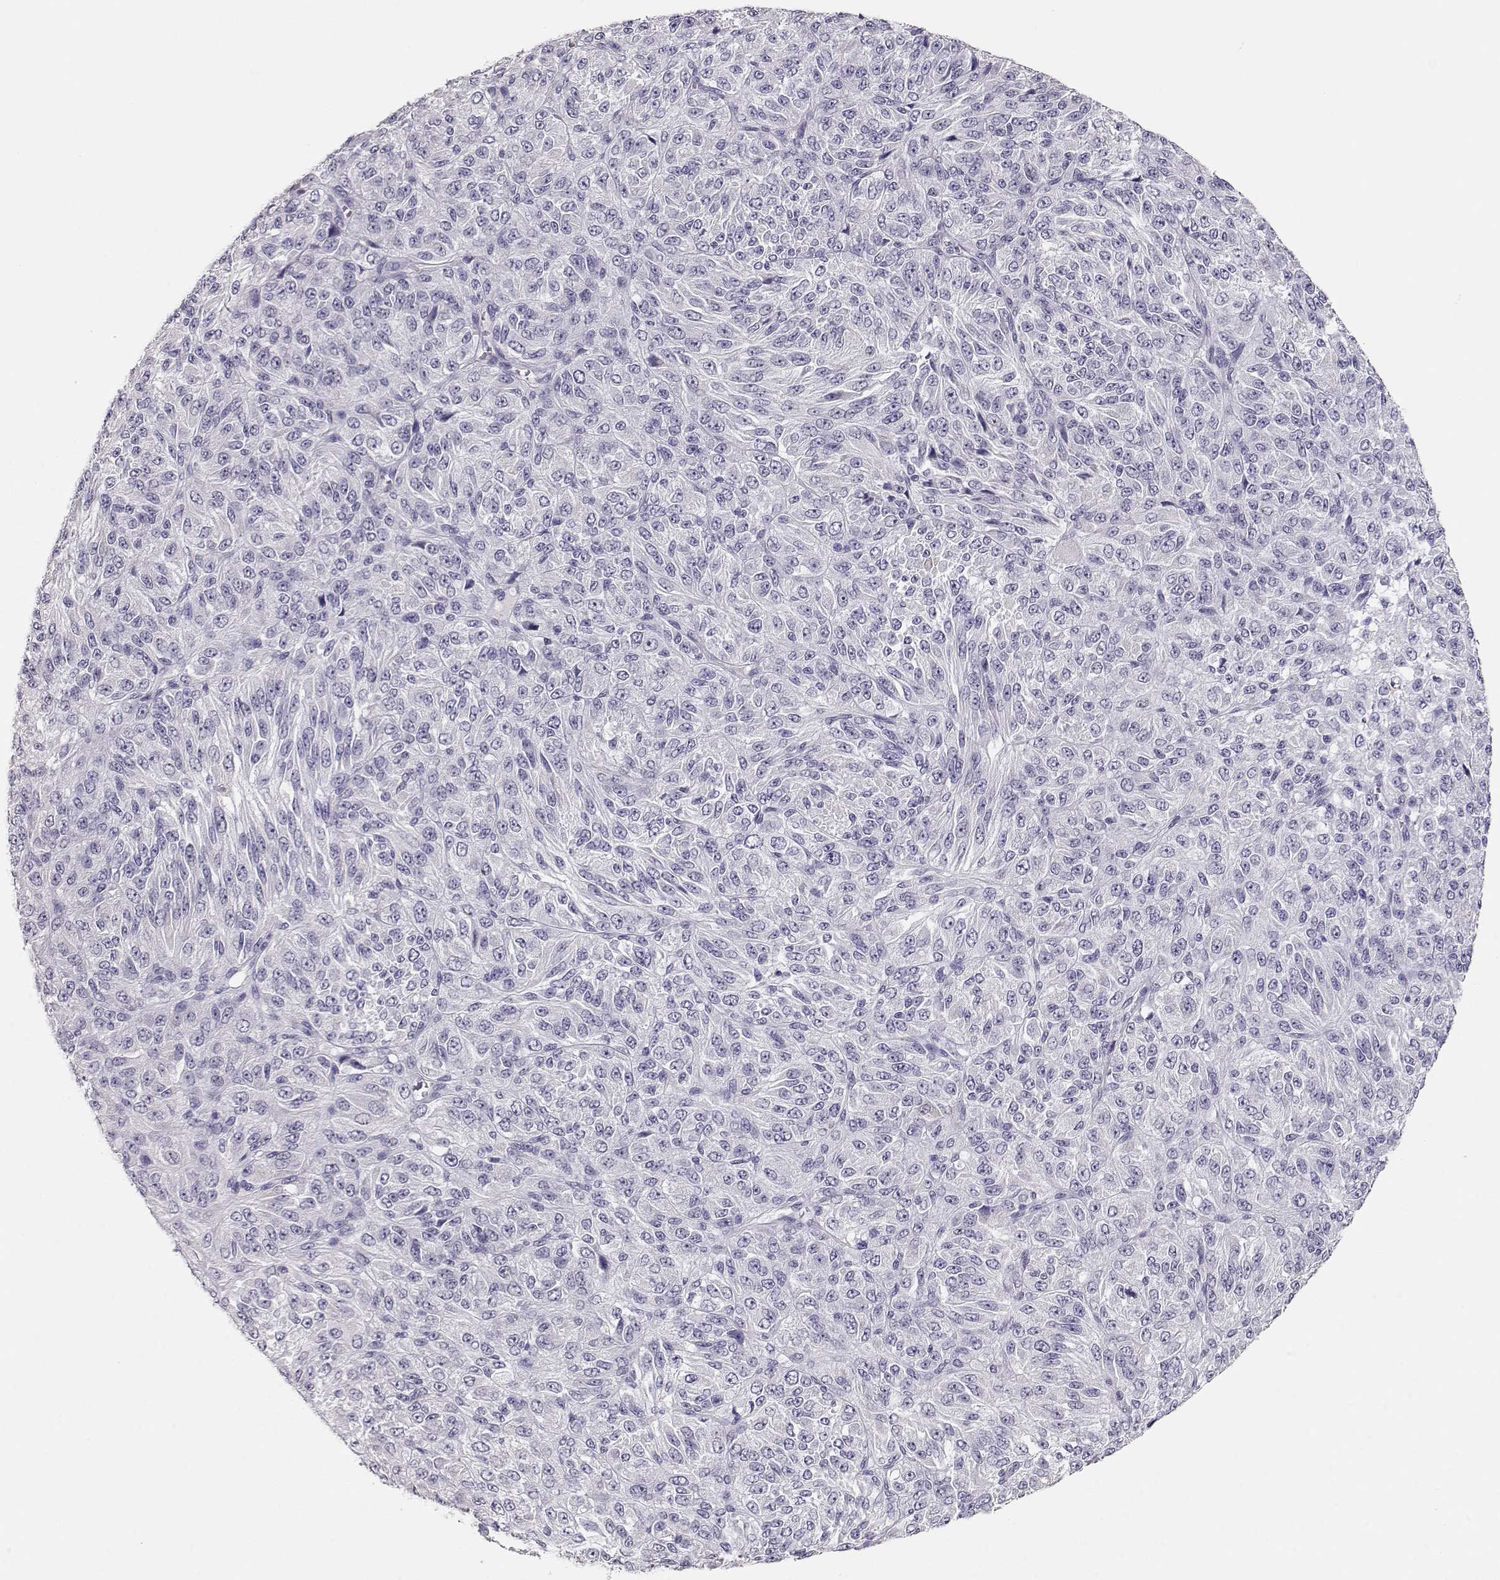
{"staining": {"intensity": "negative", "quantity": "none", "location": "none"}, "tissue": "melanoma", "cell_type": "Tumor cells", "image_type": "cancer", "snomed": [{"axis": "morphology", "description": "Malignant melanoma, Metastatic site"}, {"axis": "topography", "description": "Brain"}], "caption": "Immunohistochemistry photomicrograph of neoplastic tissue: malignant melanoma (metastatic site) stained with DAB reveals no significant protein positivity in tumor cells.", "gene": "MAGEC1", "patient": {"sex": "female", "age": 56}}